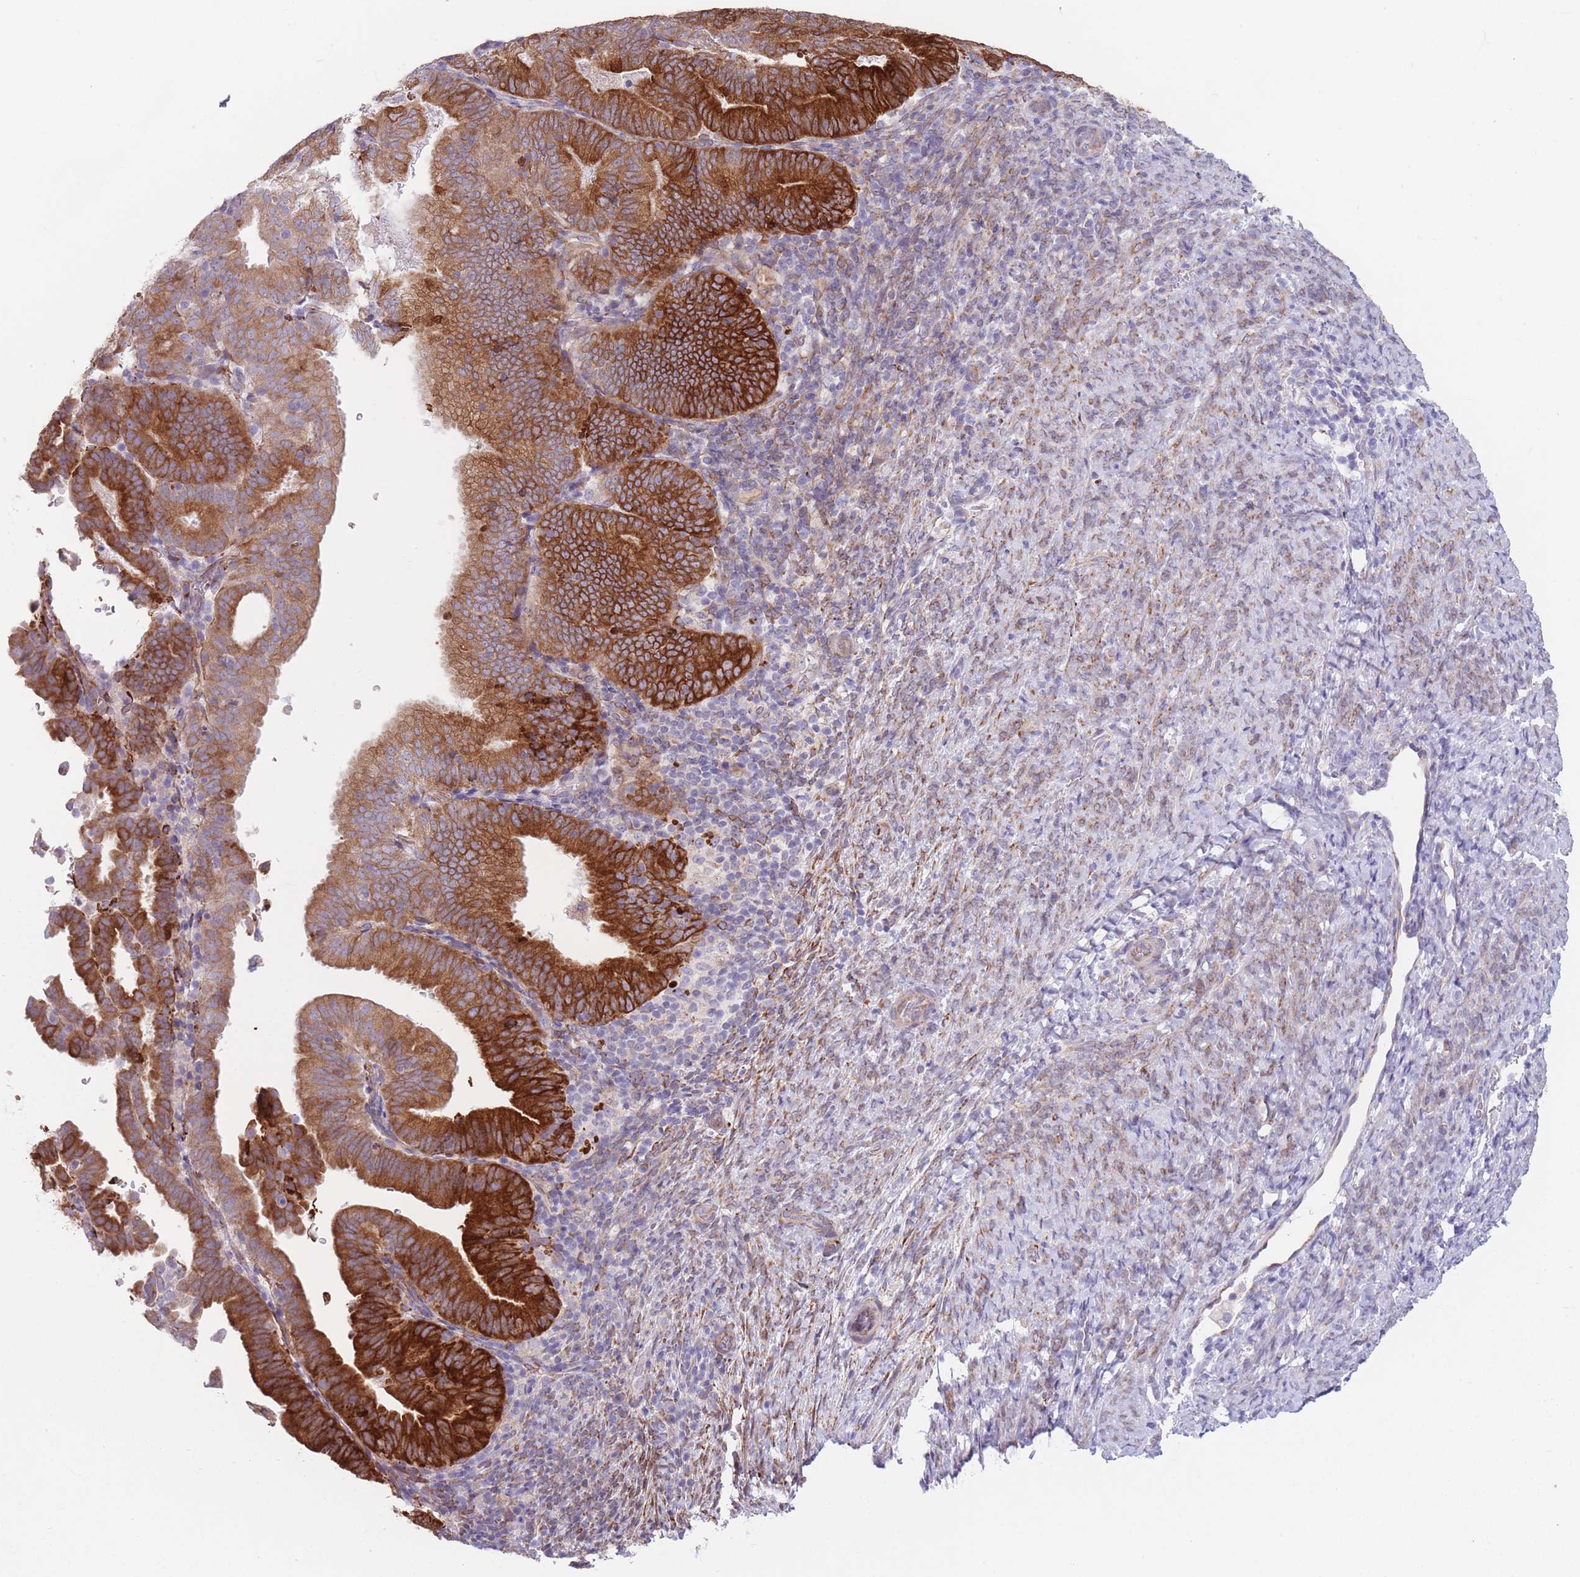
{"staining": {"intensity": "strong", "quantity": ">75%", "location": "cytoplasmic/membranous"}, "tissue": "endometrial cancer", "cell_type": "Tumor cells", "image_type": "cancer", "snomed": [{"axis": "morphology", "description": "Adenocarcinoma, NOS"}, {"axis": "topography", "description": "Endometrium"}], "caption": "The immunohistochemical stain shows strong cytoplasmic/membranous expression in tumor cells of endometrial adenocarcinoma tissue. The staining was performed using DAB (3,3'-diaminobenzidine), with brown indicating positive protein expression. Nuclei are stained blue with hematoxylin.", "gene": "AK9", "patient": {"sex": "female", "age": 70}}